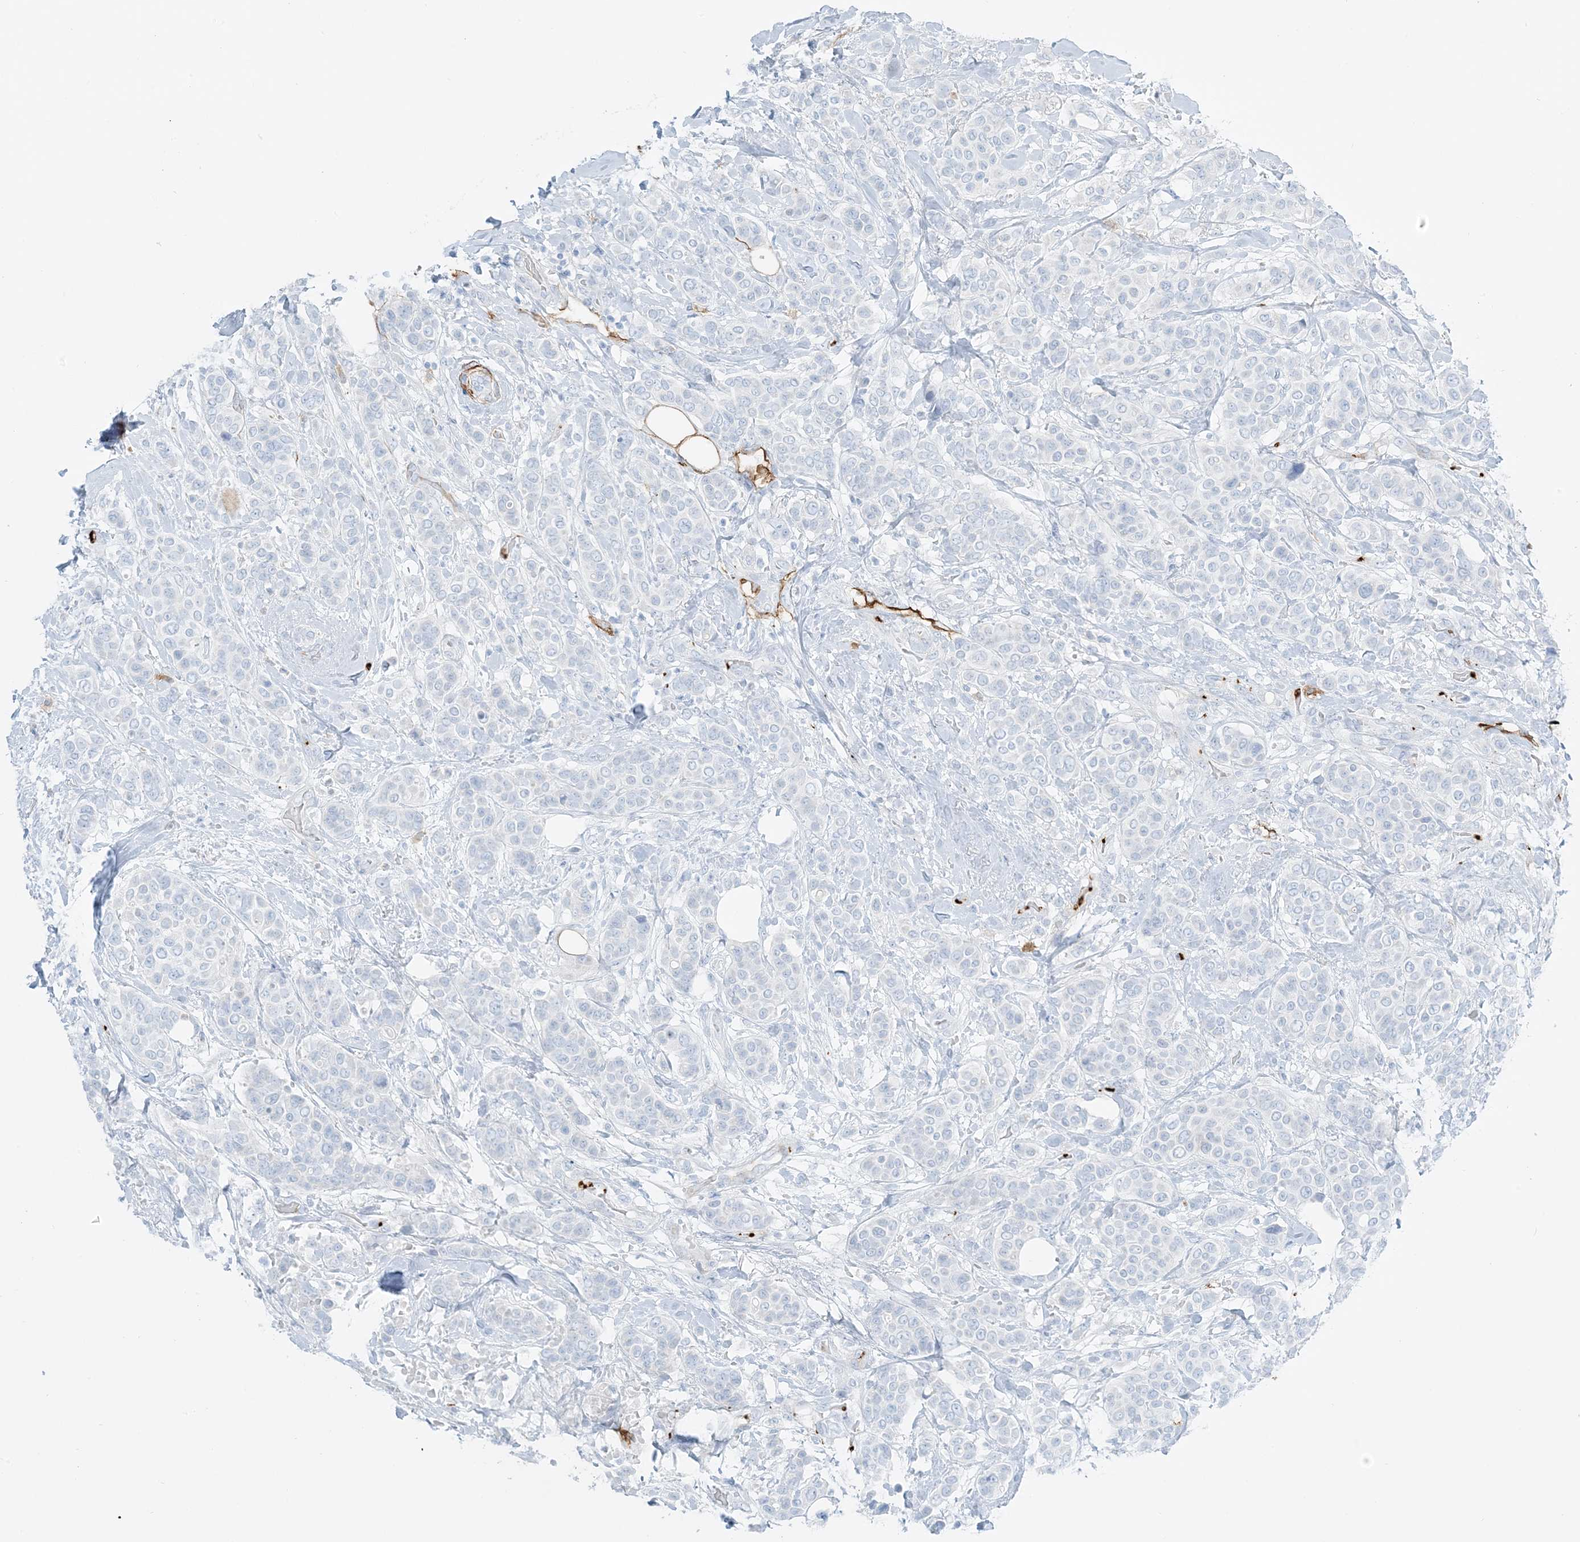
{"staining": {"intensity": "negative", "quantity": "none", "location": "none"}, "tissue": "breast cancer", "cell_type": "Tumor cells", "image_type": "cancer", "snomed": [{"axis": "morphology", "description": "Lobular carcinoma"}, {"axis": "topography", "description": "Breast"}], "caption": "The micrograph reveals no staining of tumor cells in breast lobular carcinoma.", "gene": "EPS8L3", "patient": {"sex": "female", "age": 51}}